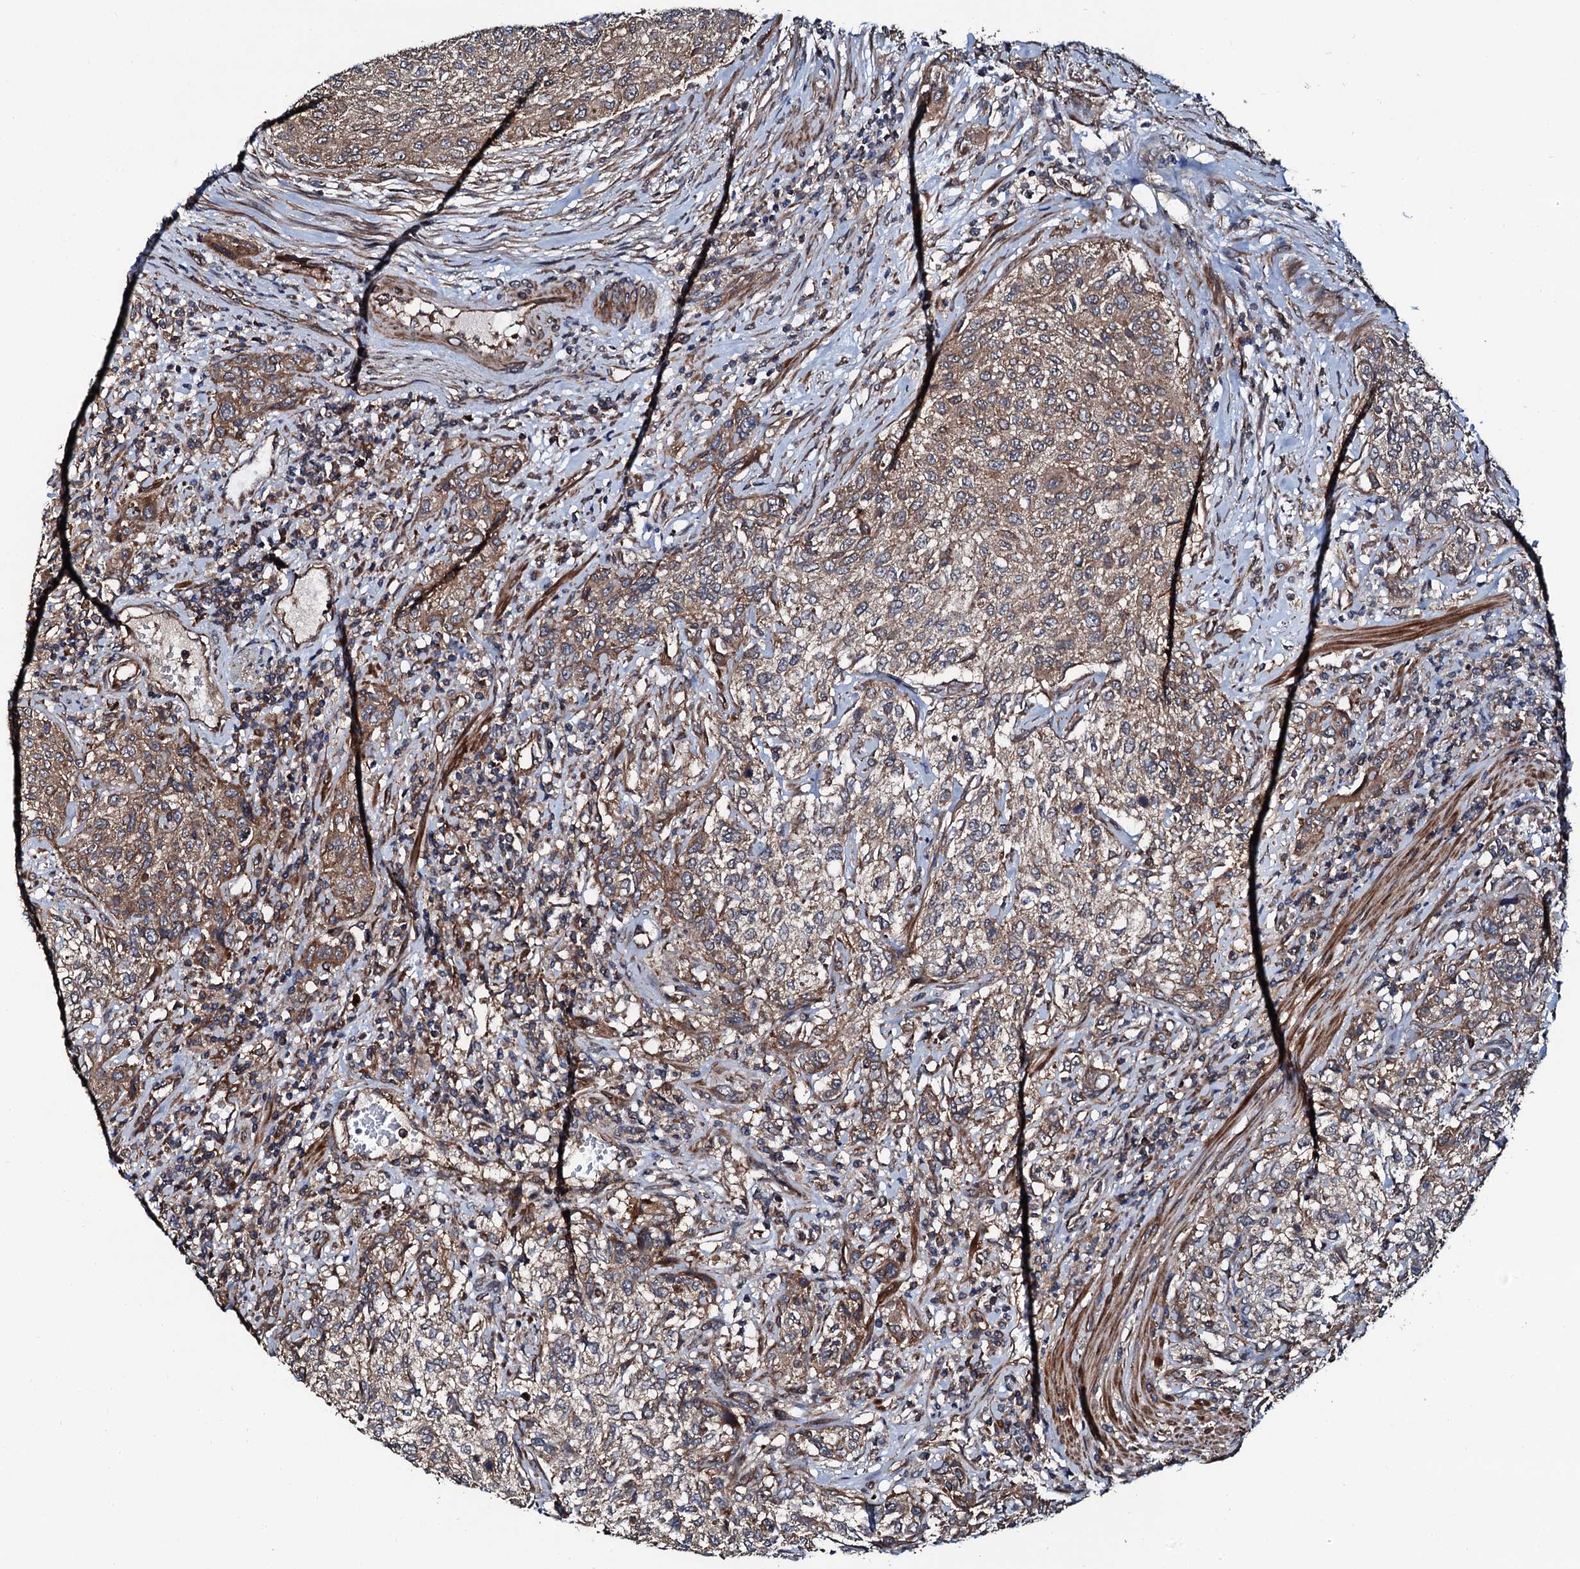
{"staining": {"intensity": "moderate", "quantity": ">75%", "location": "cytoplasmic/membranous"}, "tissue": "urothelial cancer", "cell_type": "Tumor cells", "image_type": "cancer", "snomed": [{"axis": "morphology", "description": "Normal tissue, NOS"}, {"axis": "morphology", "description": "Urothelial carcinoma, NOS"}, {"axis": "topography", "description": "Urinary bladder"}, {"axis": "topography", "description": "Peripheral nerve tissue"}], "caption": "Immunohistochemical staining of urothelial cancer shows moderate cytoplasmic/membranous protein positivity in about >75% of tumor cells.", "gene": "NEK1", "patient": {"sex": "male", "age": 35}}